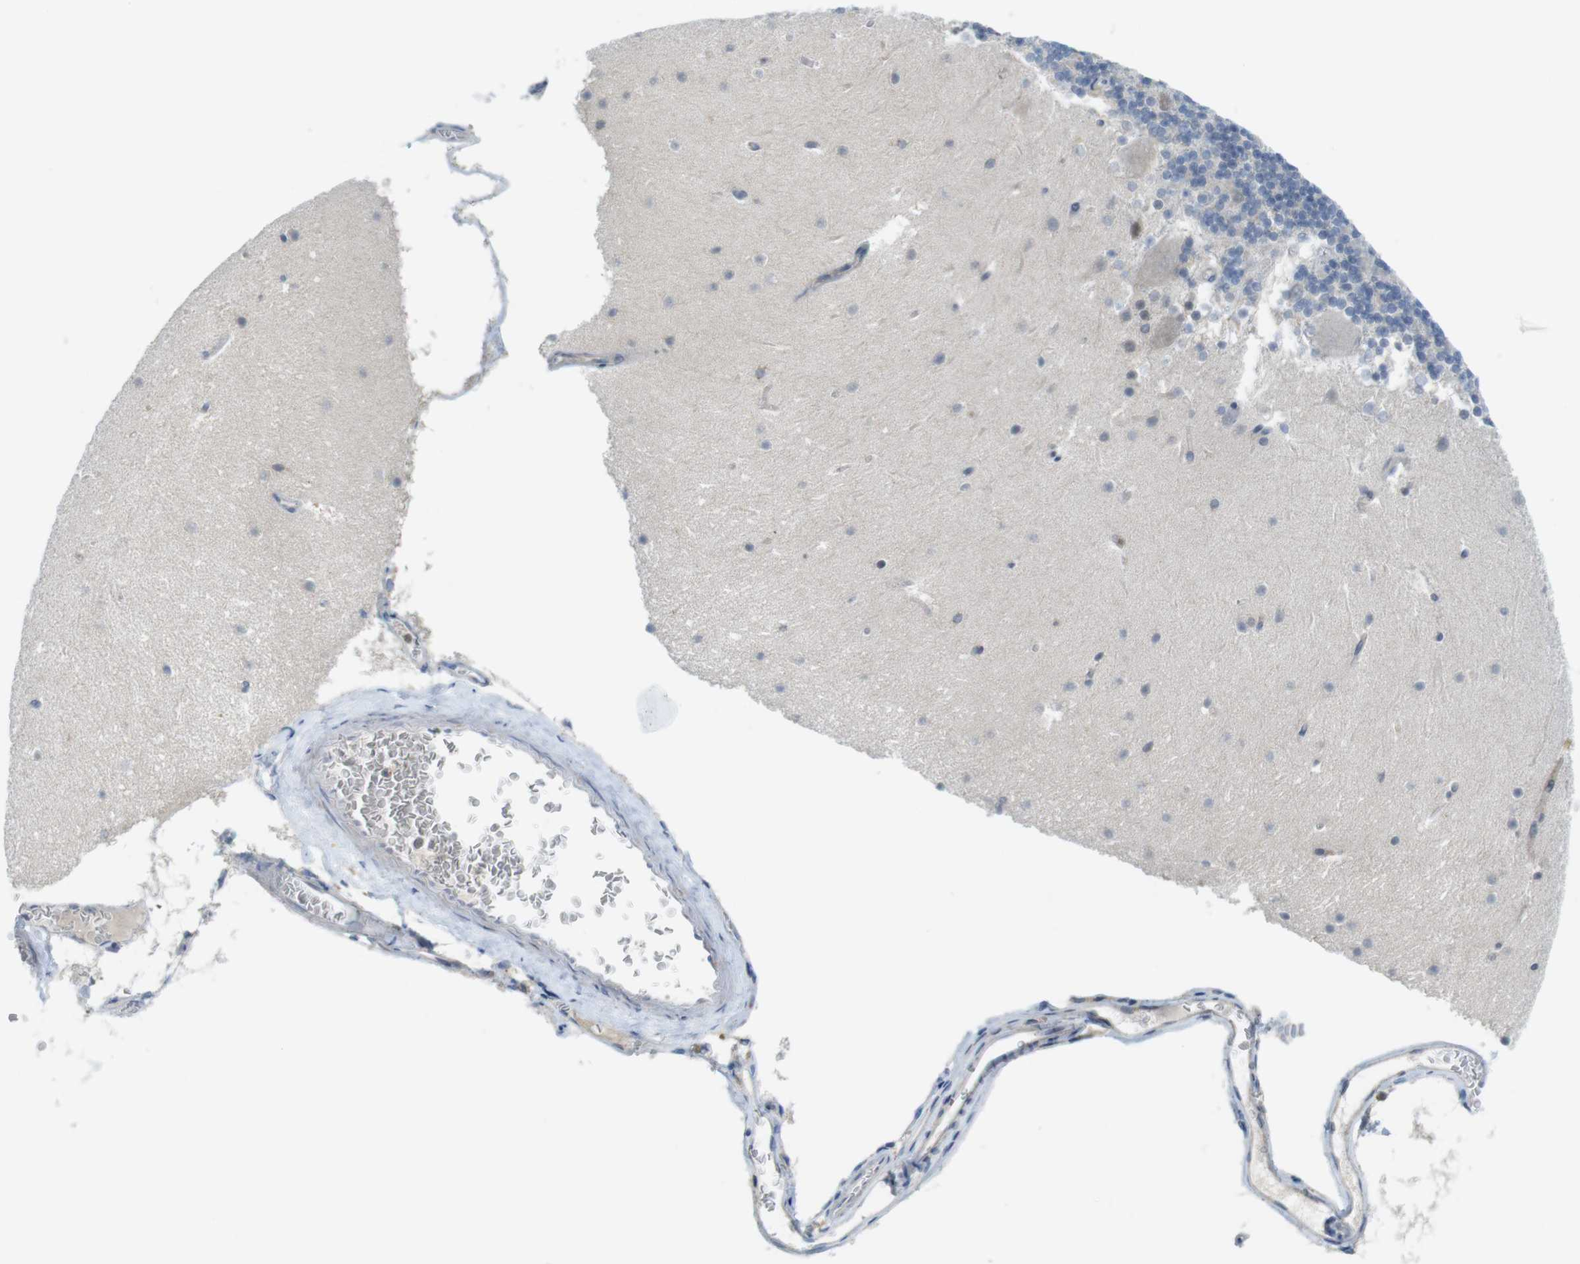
{"staining": {"intensity": "weak", "quantity": "<25%", "location": "nuclear"}, "tissue": "cerebellum", "cell_type": "Cells in granular layer", "image_type": "normal", "snomed": [{"axis": "morphology", "description": "Normal tissue, NOS"}, {"axis": "topography", "description": "Cerebellum"}], "caption": "High power microscopy image of an immunohistochemistry histopathology image of benign cerebellum, revealing no significant staining in cells in granular layer. (Stains: DAB immunohistochemistry with hematoxylin counter stain, Microscopy: brightfield microscopy at high magnification).", "gene": "RCC1", "patient": {"sex": "male", "age": 45}}